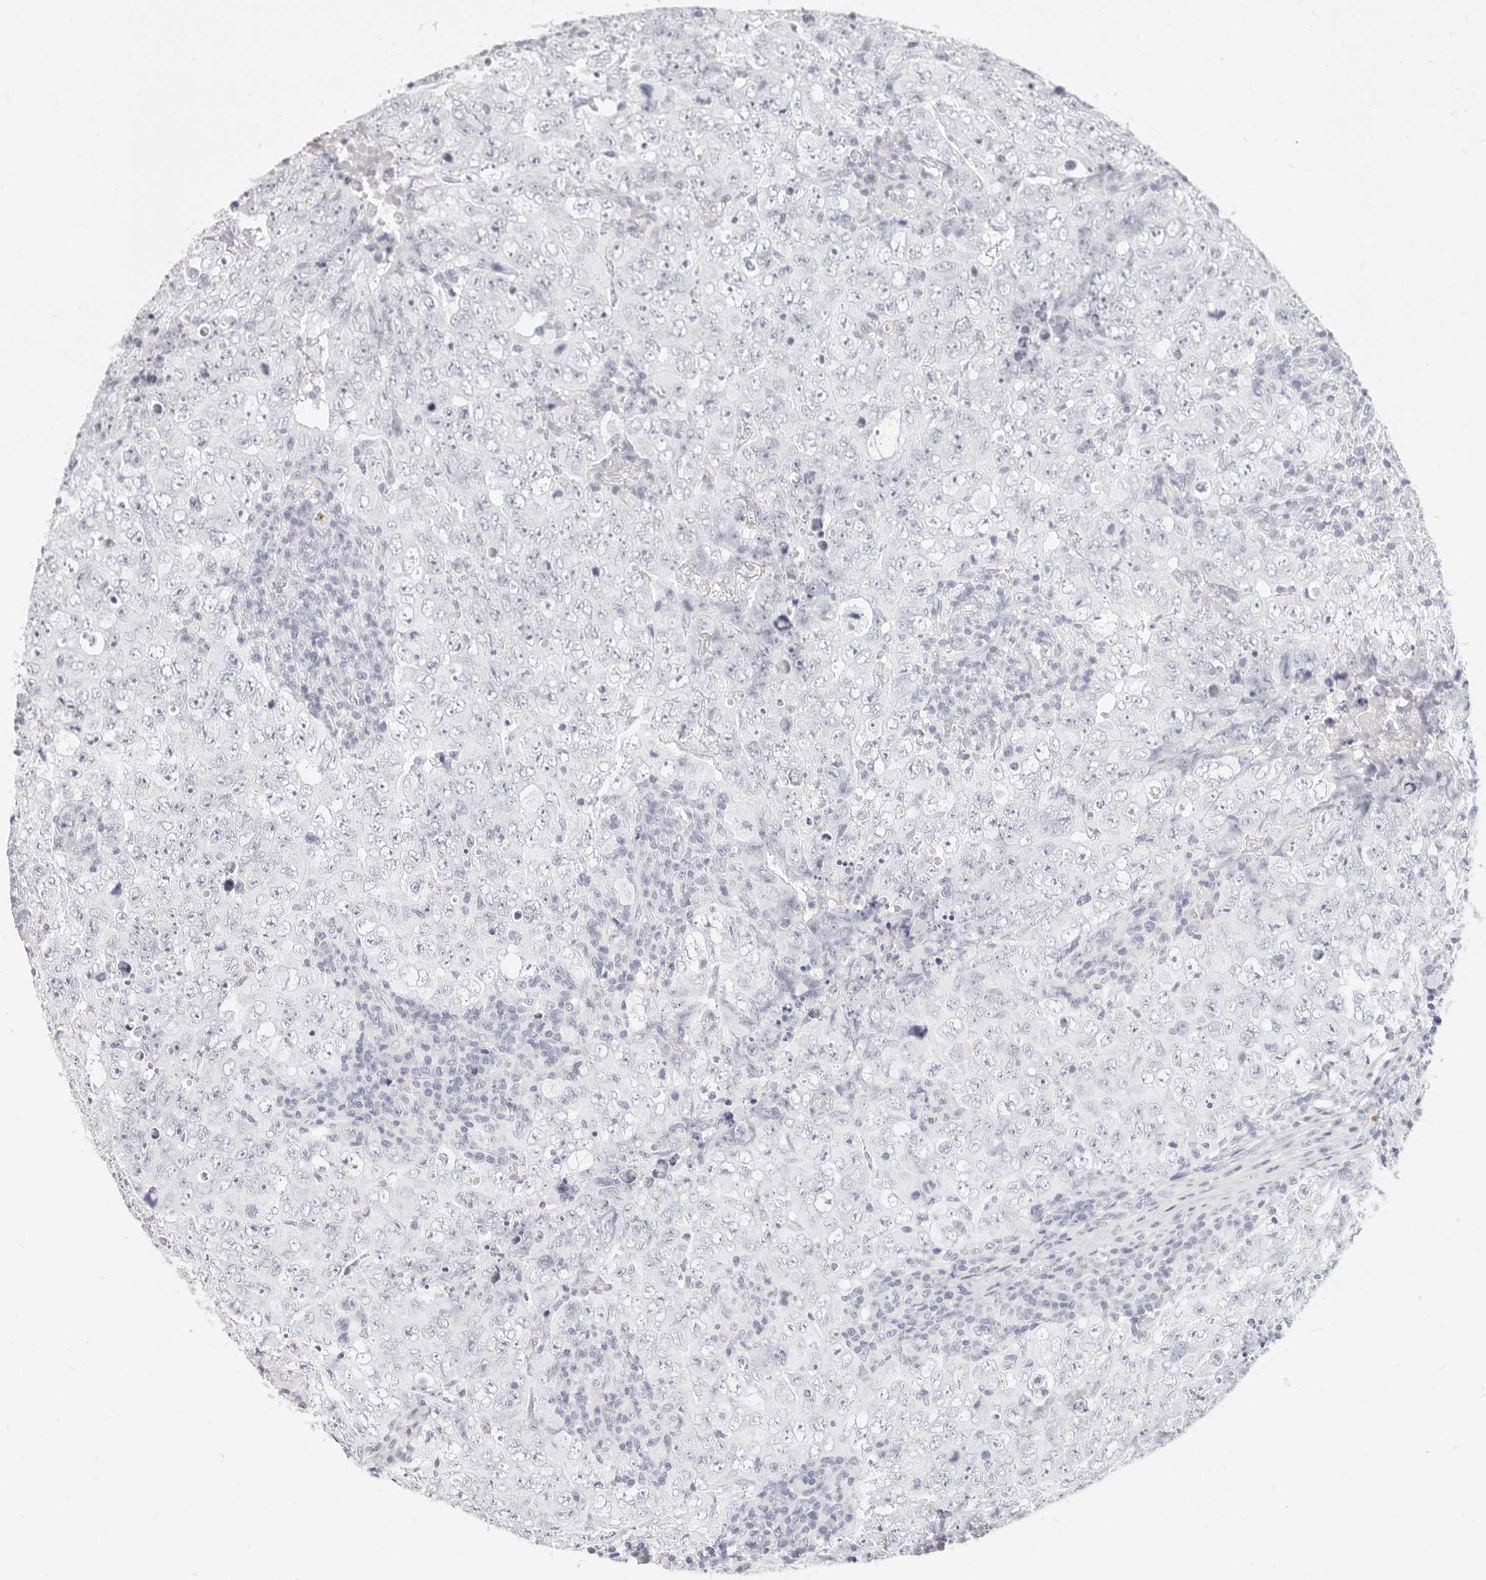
{"staining": {"intensity": "negative", "quantity": "none", "location": "none"}, "tissue": "testis cancer", "cell_type": "Tumor cells", "image_type": "cancer", "snomed": [{"axis": "morphology", "description": "Carcinoma, Embryonal, NOS"}, {"axis": "topography", "description": "Testis"}], "caption": "Tumor cells show no significant positivity in testis cancer (embryonal carcinoma).", "gene": "CAMP", "patient": {"sex": "male", "age": 26}}